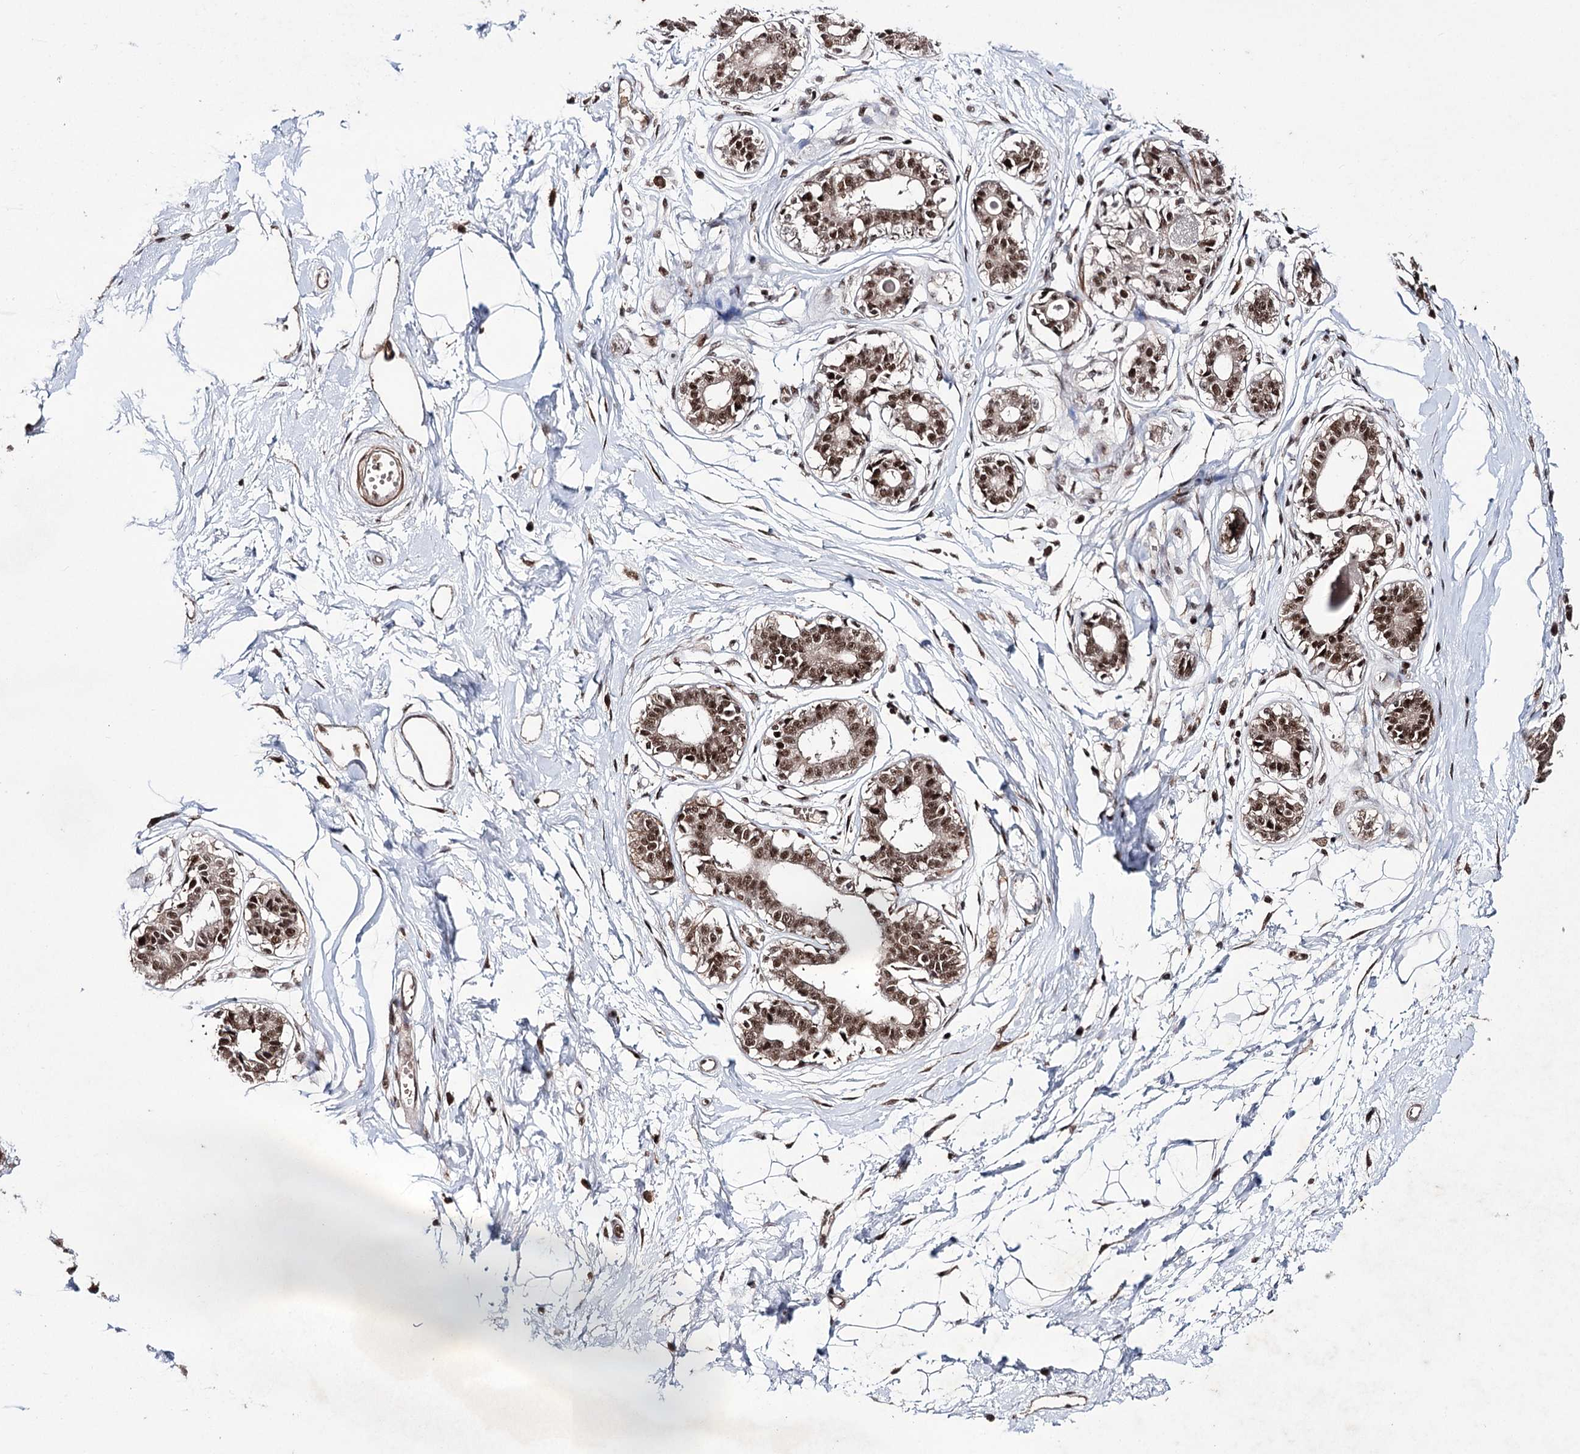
{"staining": {"intensity": "moderate", "quantity": ">75%", "location": "nuclear"}, "tissue": "breast", "cell_type": "Adipocytes", "image_type": "normal", "snomed": [{"axis": "morphology", "description": "Normal tissue, NOS"}, {"axis": "topography", "description": "Breast"}], "caption": "Immunohistochemistry (IHC) (DAB (3,3'-diaminobenzidine)) staining of normal human breast exhibits moderate nuclear protein positivity in about >75% of adipocytes.", "gene": "PRPF40A", "patient": {"sex": "female", "age": 45}}